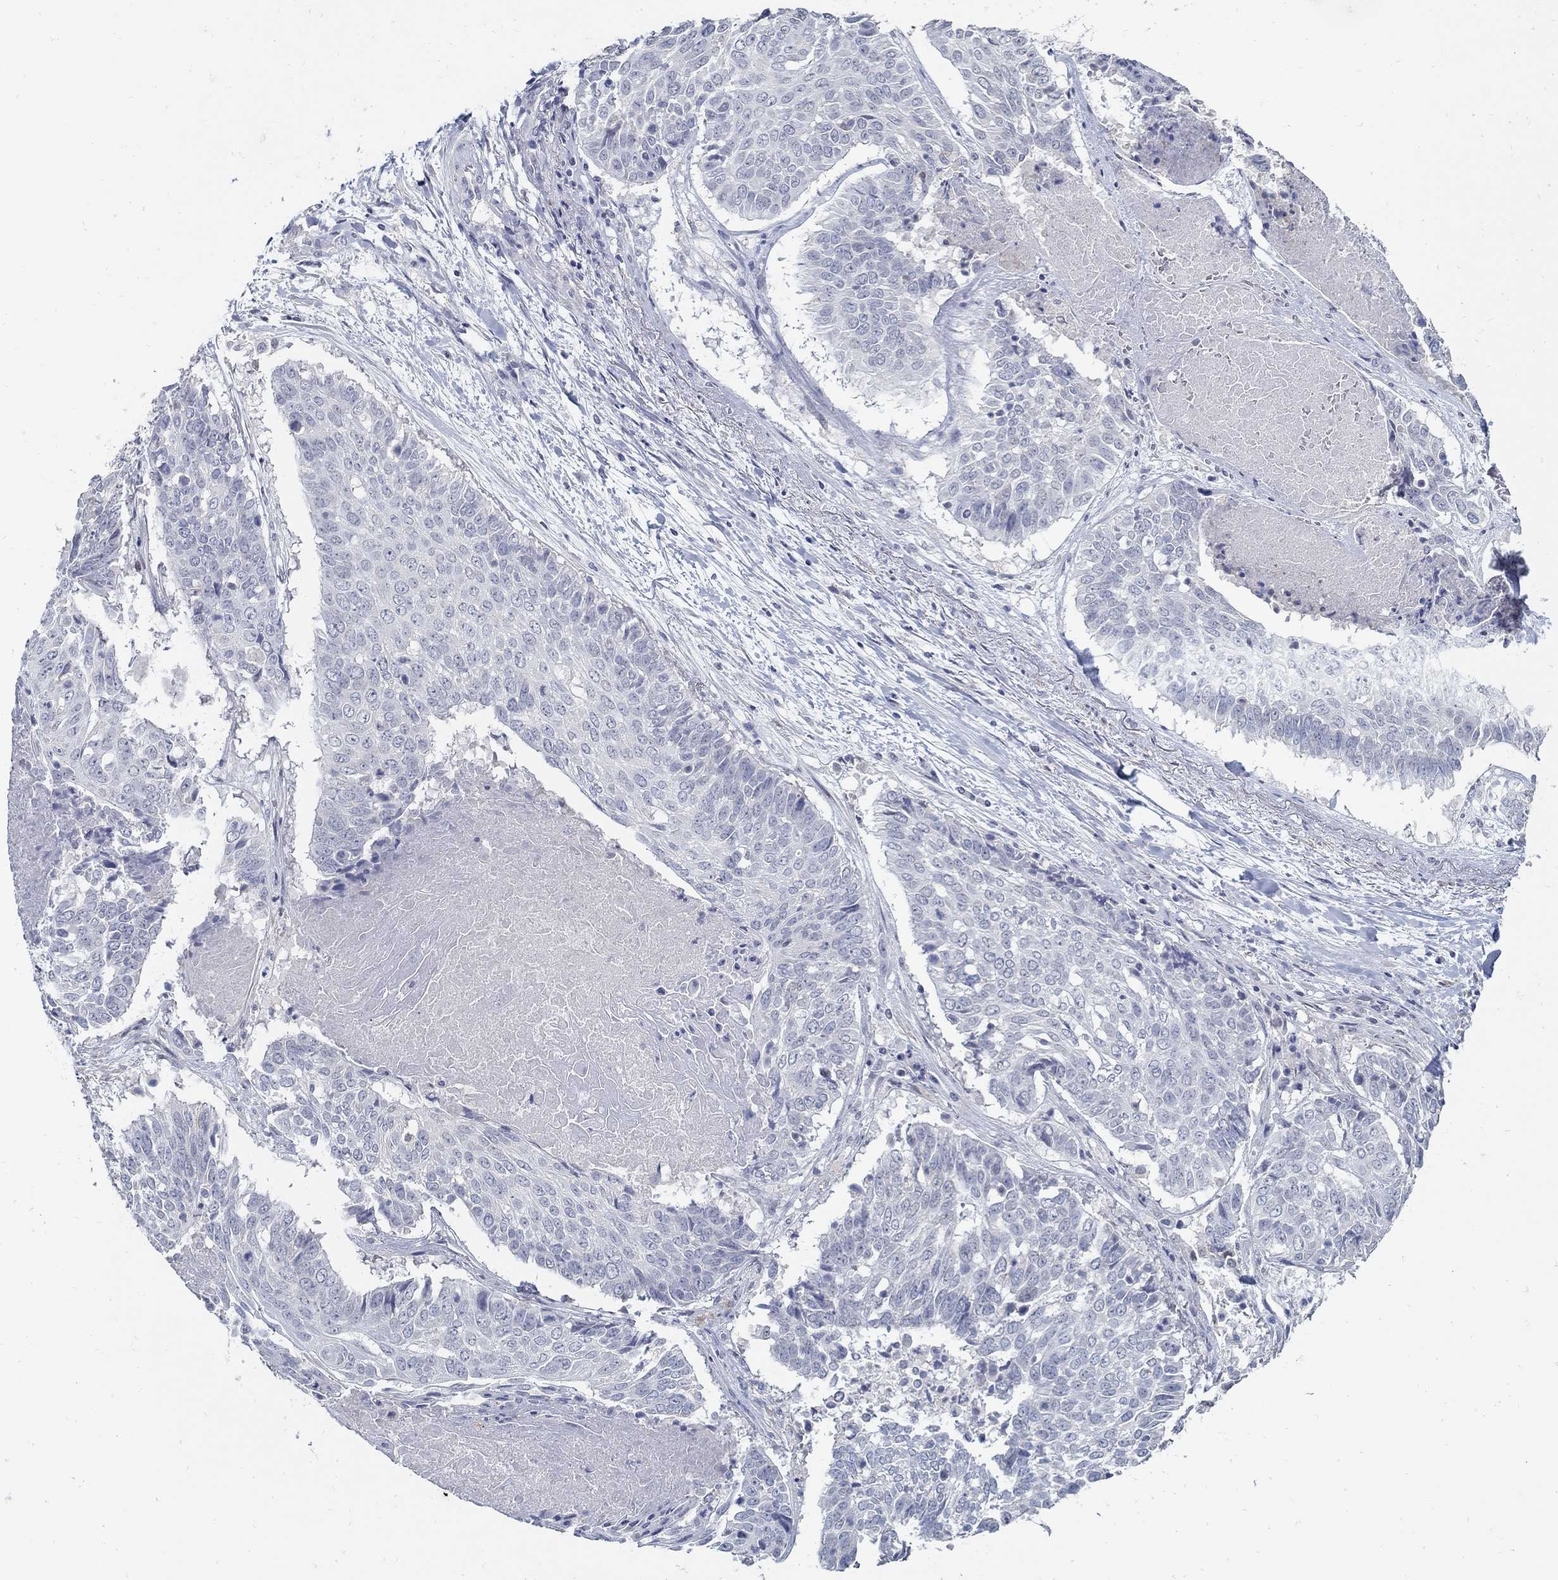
{"staining": {"intensity": "negative", "quantity": "none", "location": "none"}, "tissue": "lung cancer", "cell_type": "Tumor cells", "image_type": "cancer", "snomed": [{"axis": "morphology", "description": "Squamous cell carcinoma, NOS"}, {"axis": "topography", "description": "Lung"}], "caption": "Immunohistochemistry of human lung cancer (squamous cell carcinoma) reveals no positivity in tumor cells. The staining is performed using DAB brown chromogen with nuclei counter-stained in using hematoxylin.", "gene": "USP29", "patient": {"sex": "male", "age": 64}}